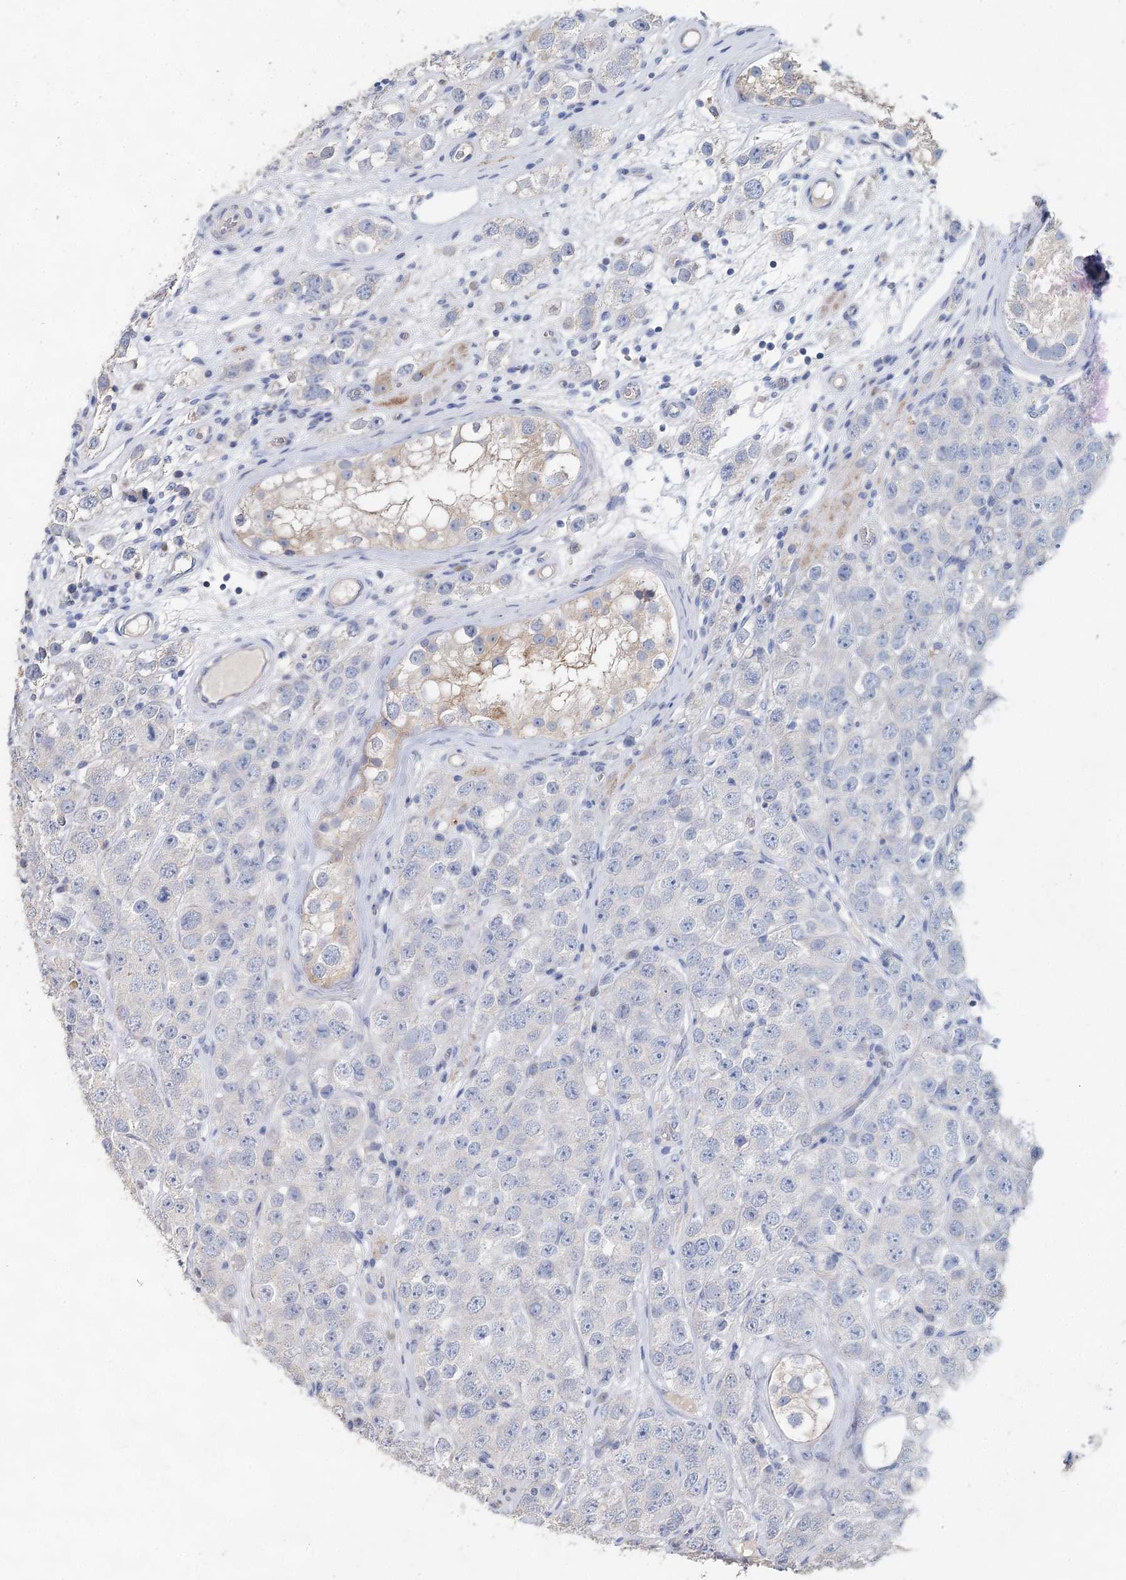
{"staining": {"intensity": "negative", "quantity": "none", "location": "none"}, "tissue": "testis cancer", "cell_type": "Tumor cells", "image_type": "cancer", "snomed": [{"axis": "morphology", "description": "Seminoma, NOS"}, {"axis": "topography", "description": "Testis"}], "caption": "Immunohistochemistry (IHC) photomicrograph of testis cancer stained for a protein (brown), which reveals no staining in tumor cells.", "gene": "MYL6B", "patient": {"sex": "male", "age": 28}}